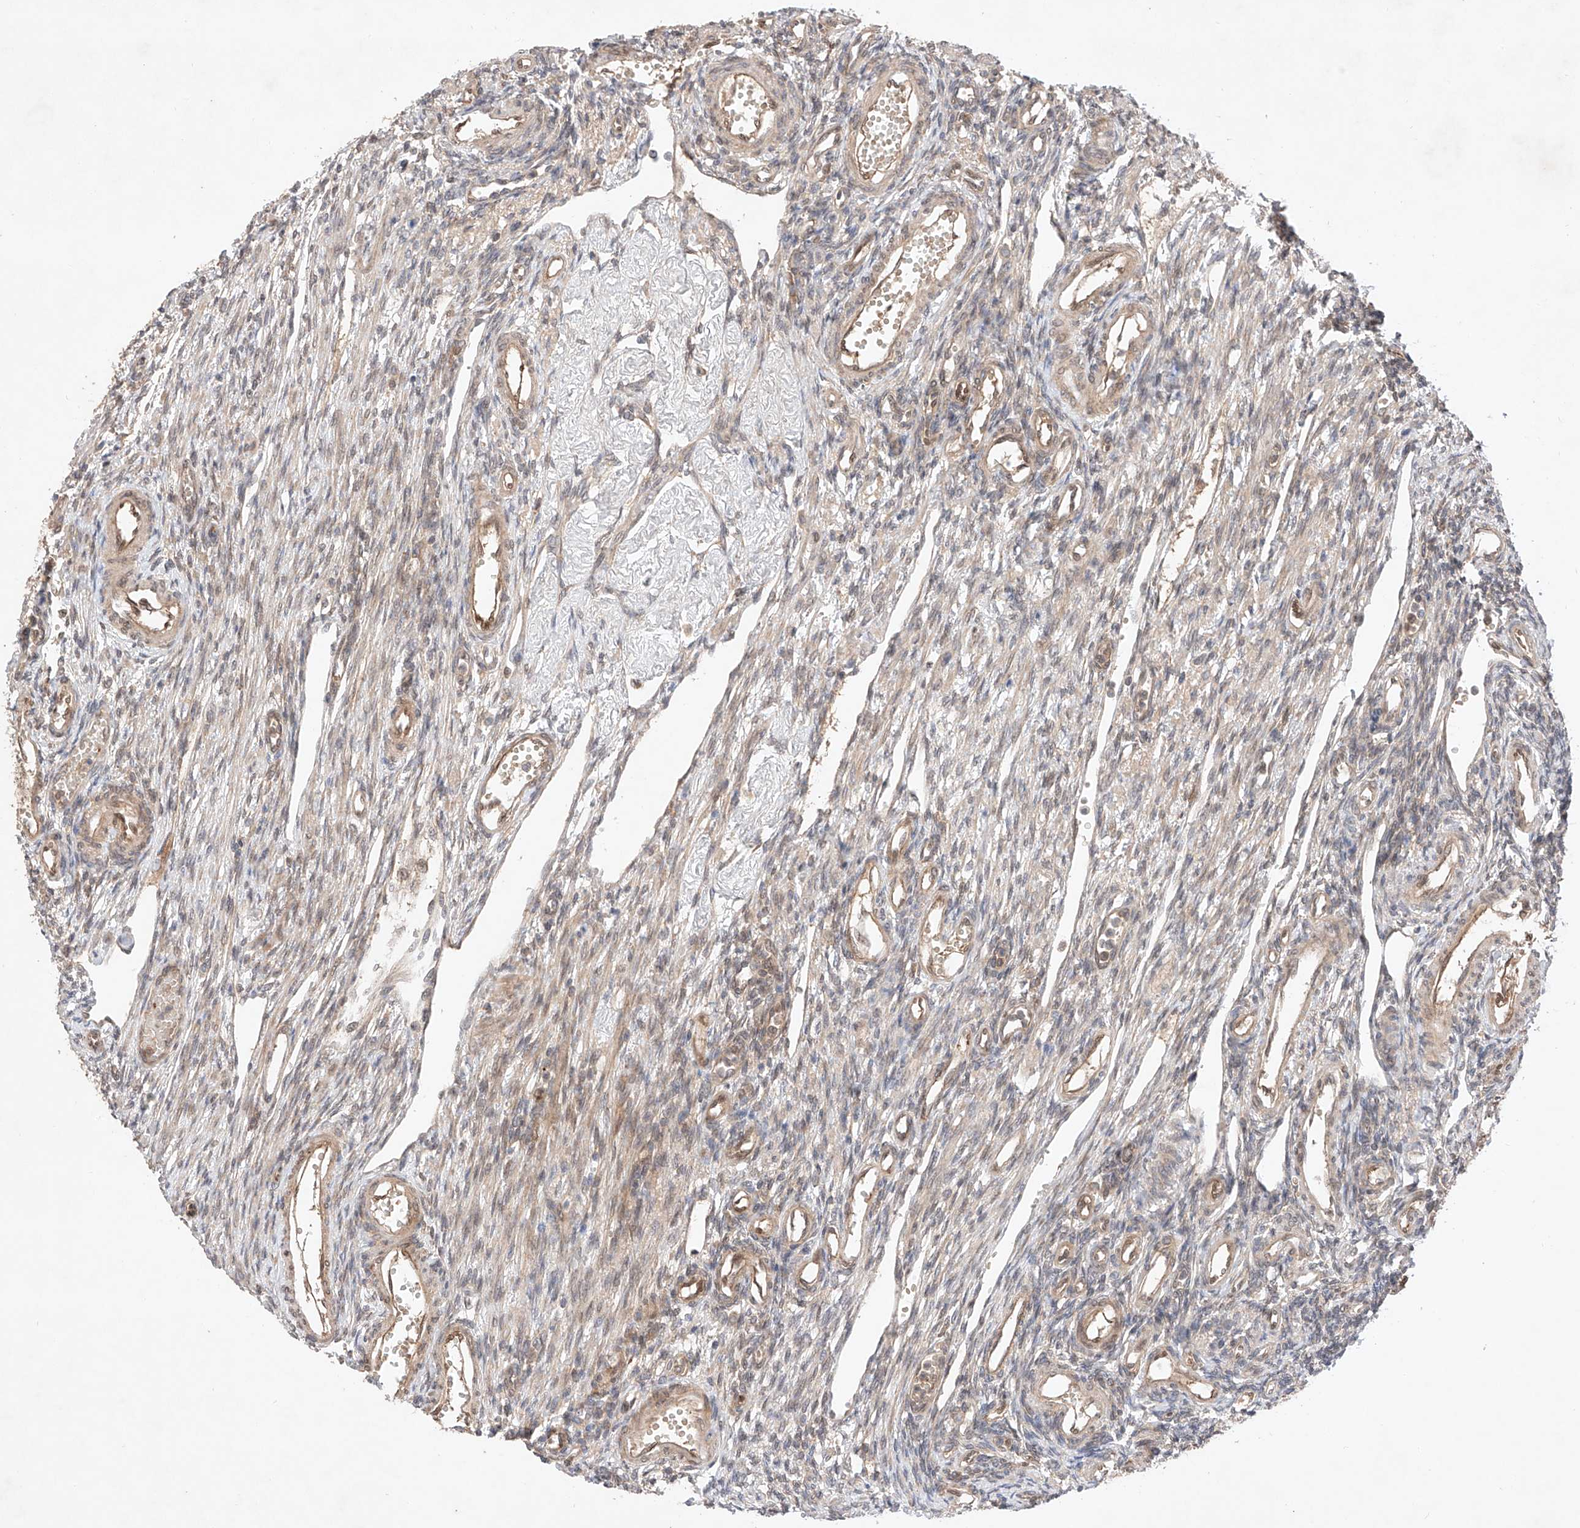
{"staining": {"intensity": "negative", "quantity": "none", "location": "none"}, "tissue": "ovary", "cell_type": "Ovarian stroma cells", "image_type": "normal", "snomed": [{"axis": "morphology", "description": "Normal tissue, NOS"}, {"axis": "morphology", "description": "Cyst, NOS"}, {"axis": "topography", "description": "Ovary"}], "caption": "An immunohistochemistry (IHC) photomicrograph of unremarkable ovary is shown. There is no staining in ovarian stroma cells of ovary. (Brightfield microscopy of DAB immunohistochemistry at high magnification).", "gene": "ZNF124", "patient": {"sex": "female", "age": 33}}